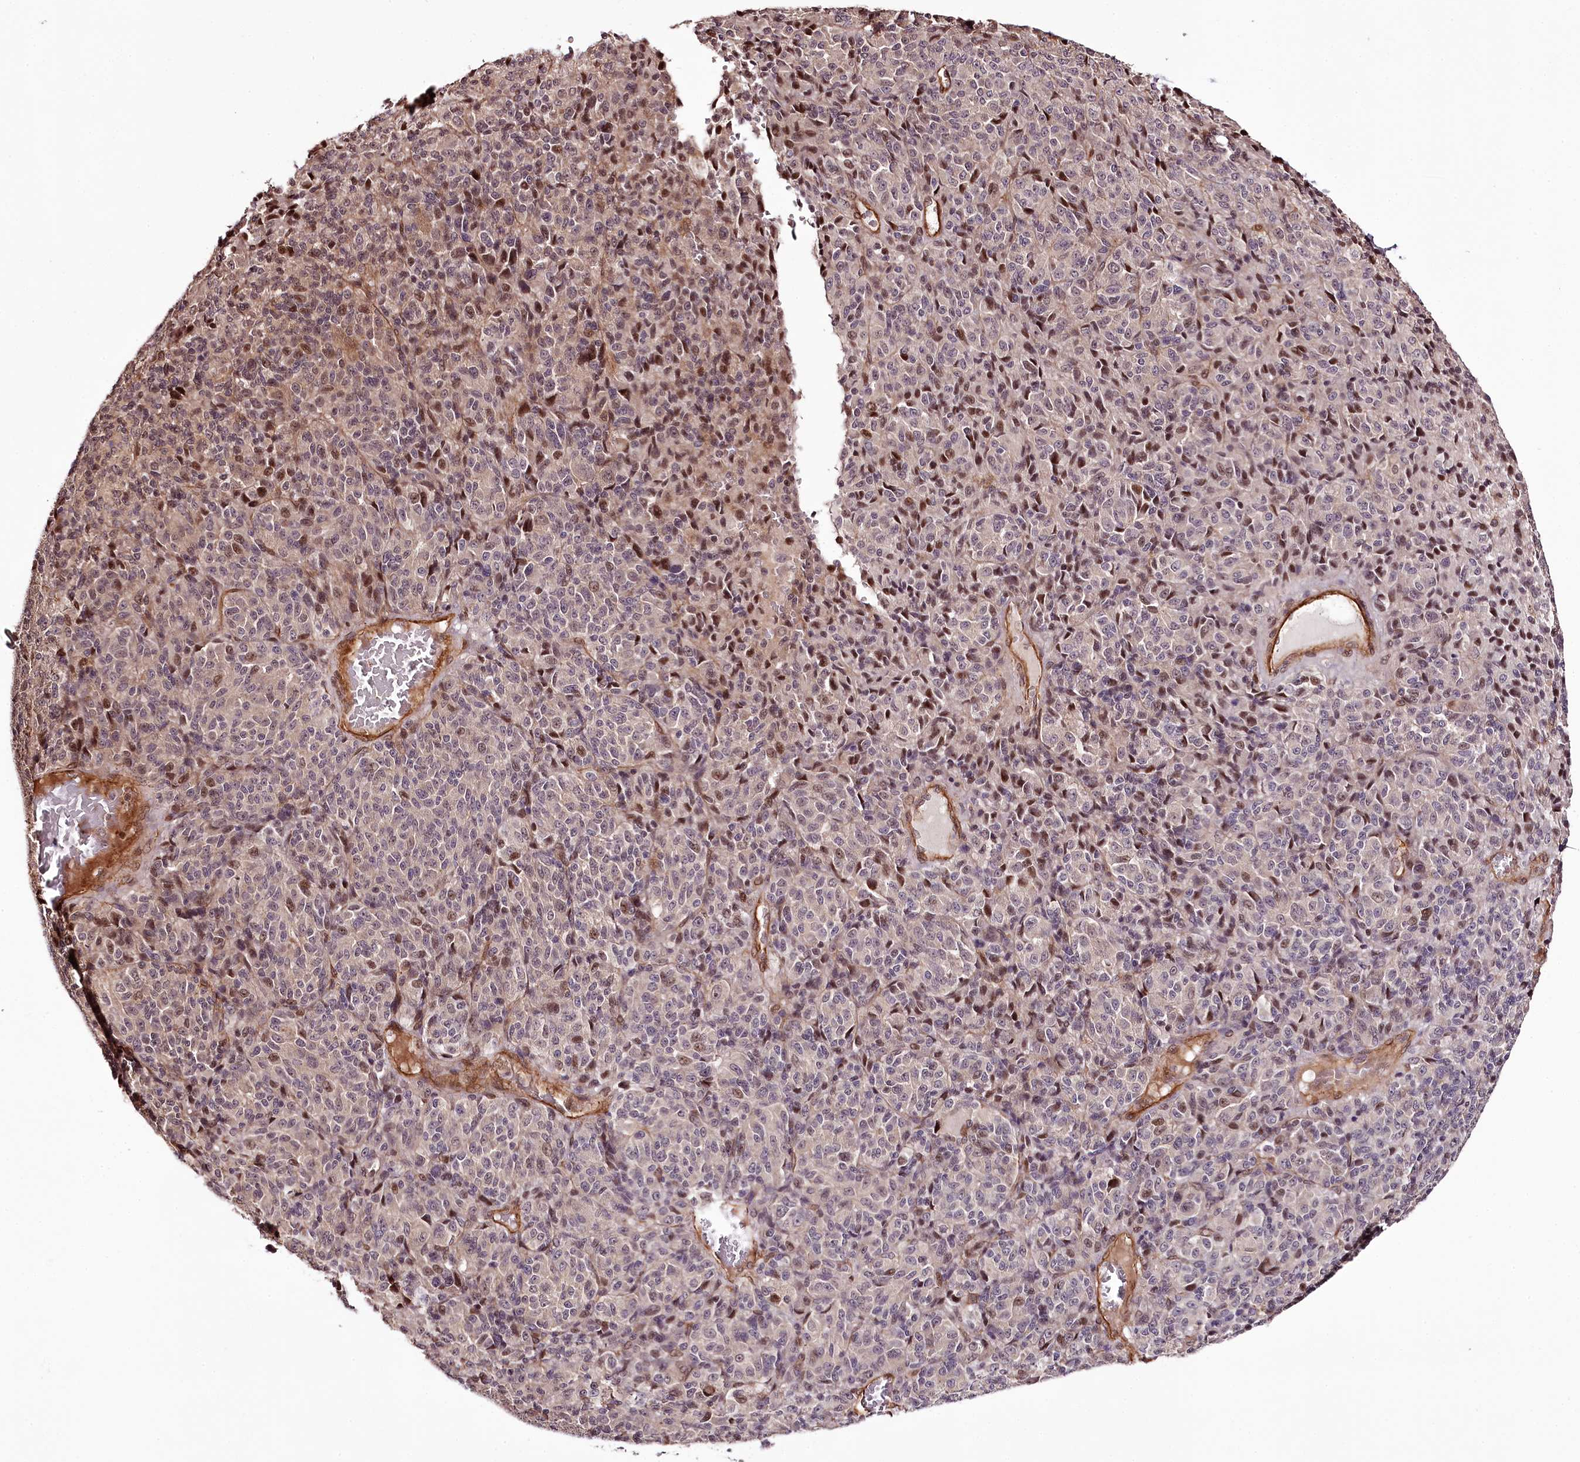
{"staining": {"intensity": "moderate", "quantity": "25%-75%", "location": "cytoplasmic/membranous,nuclear"}, "tissue": "melanoma", "cell_type": "Tumor cells", "image_type": "cancer", "snomed": [{"axis": "morphology", "description": "Malignant melanoma, Metastatic site"}, {"axis": "topography", "description": "Brain"}], "caption": "Human malignant melanoma (metastatic site) stained with a brown dye exhibits moderate cytoplasmic/membranous and nuclear positive expression in about 25%-75% of tumor cells.", "gene": "TTC33", "patient": {"sex": "female", "age": 56}}